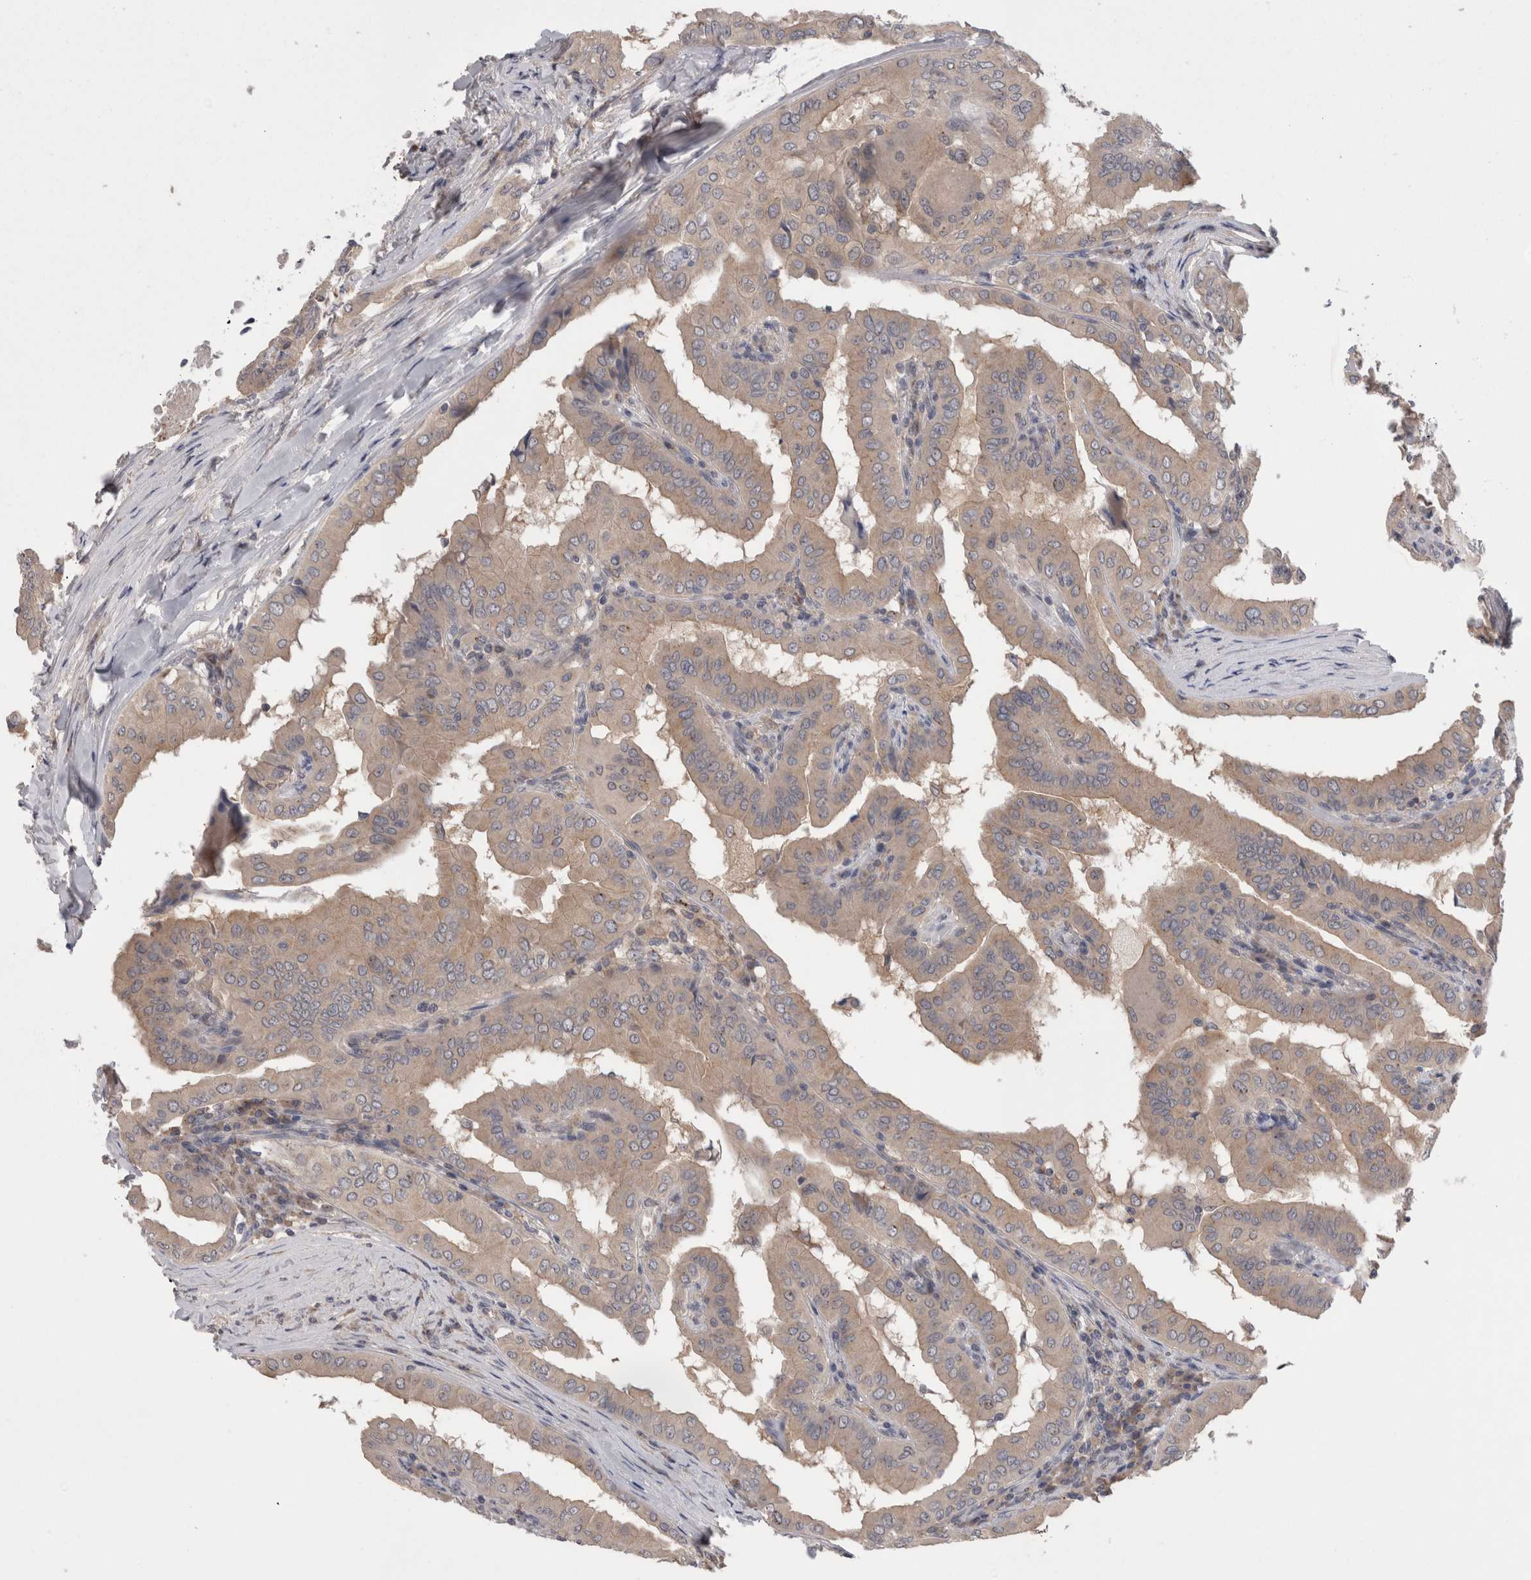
{"staining": {"intensity": "weak", "quantity": "25%-75%", "location": "cytoplasmic/membranous"}, "tissue": "thyroid cancer", "cell_type": "Tumor cells", "image_type": "cancer", "snomed": [{"axis": "morphology", "description": "Papillary adenocarcinoma, NOS"}, {"axis": "topography", "description": "Thyroid gland"}], "caption": "Protein expression analysis of papillary adenocarcinoma (thyroid) demonstrates weak cytoplasmic/membranous positivity in about 25%-75% of tumor cells.", "gene": "DCTN6", "patient": {"sex": "male", "age": 33}}